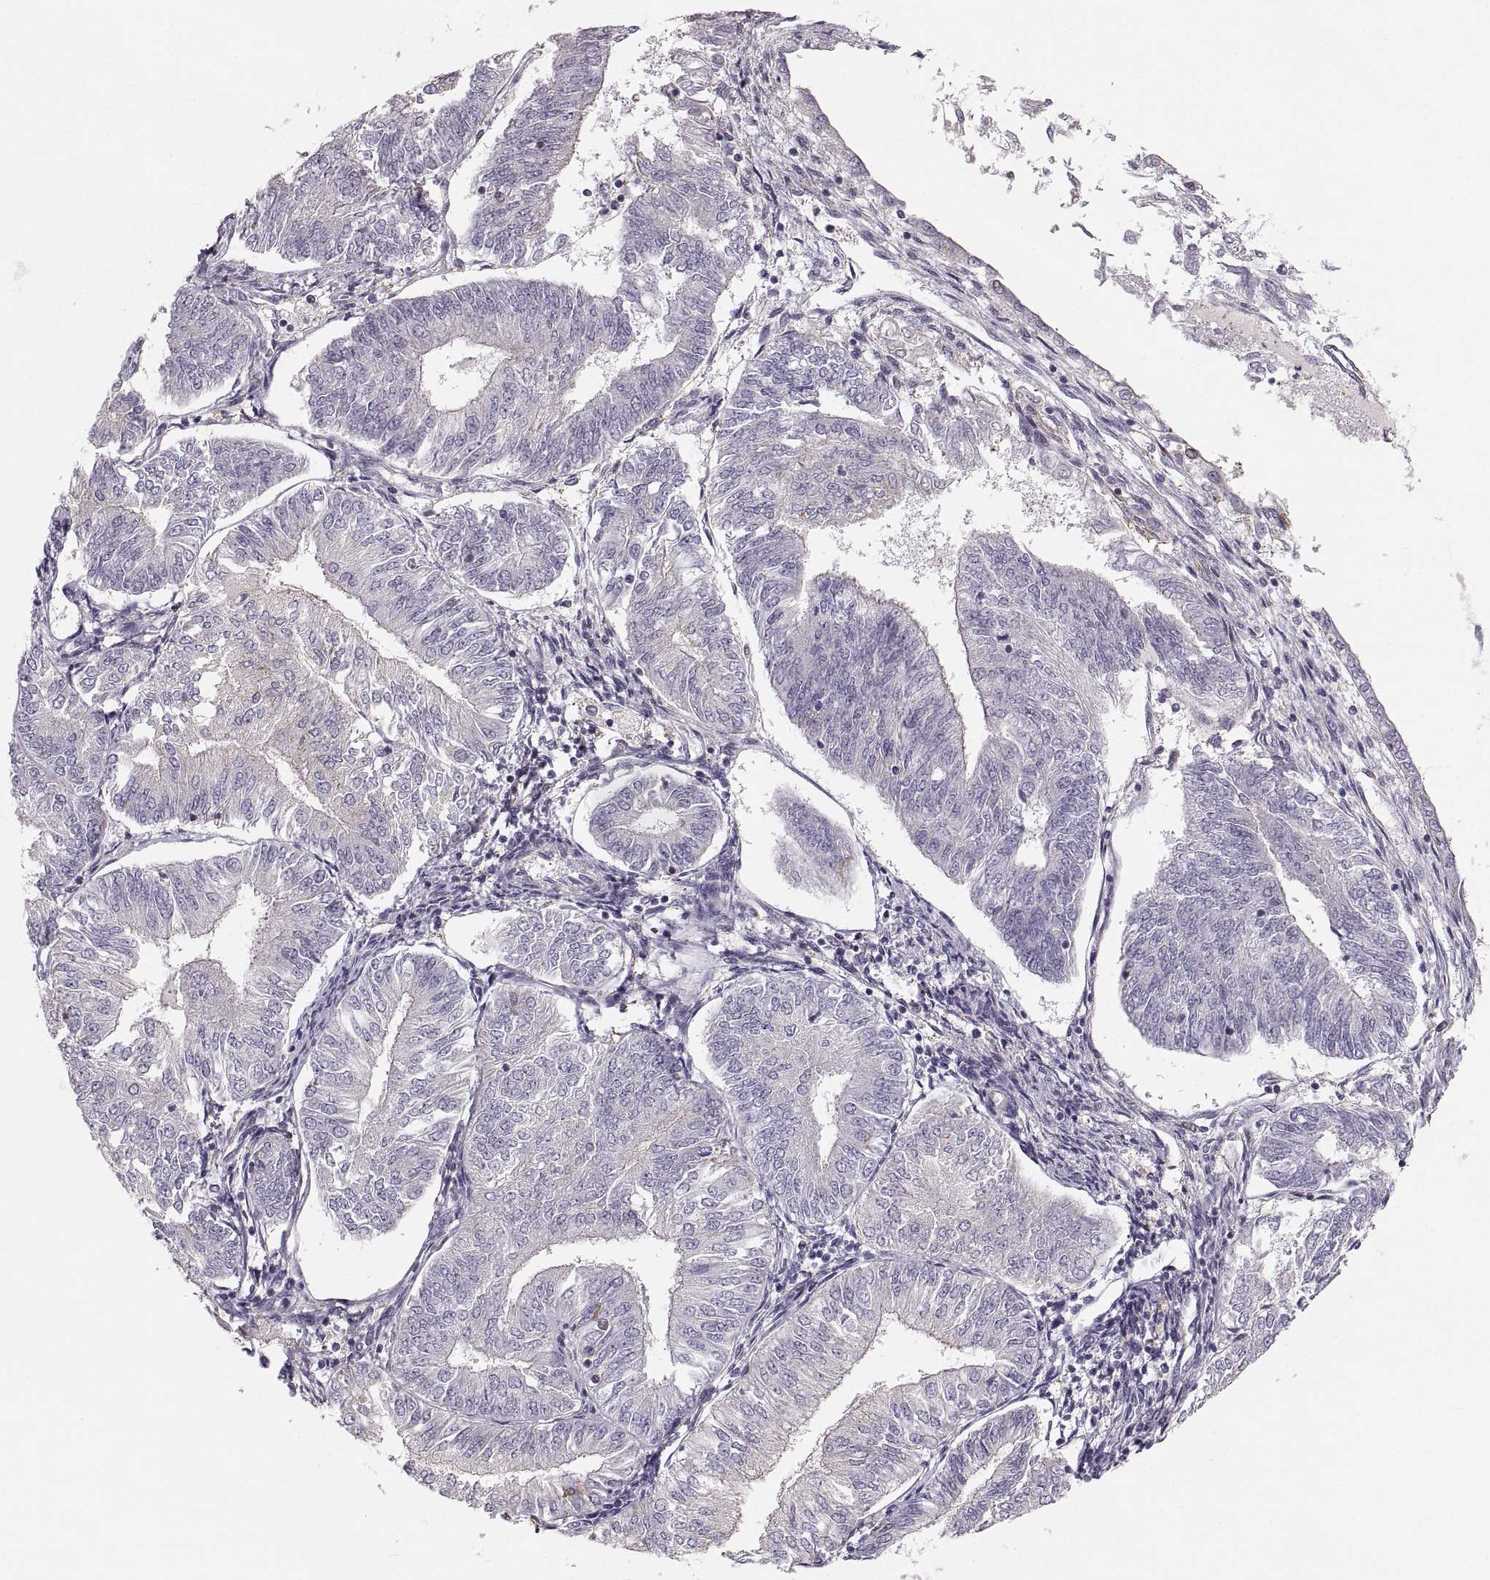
{"staining": {"intensity": "negative", "quantity": "none", "location": "none"}, "tissue": "endometrial cancer", "cell_type": "Tumor cells", "image_type": "cancer", "snomed": [{"axis": "morphology", "description": "Adenocarcinoma, NOS"}, {"axis": "topography", "description": "Endometrium"}], "caption": "Tumor cells show no significant expression in endometrial cancer (adenocarcinoma).", "gene": "RUNDC3A", "patient": {"sex": "female", "age": 58}}